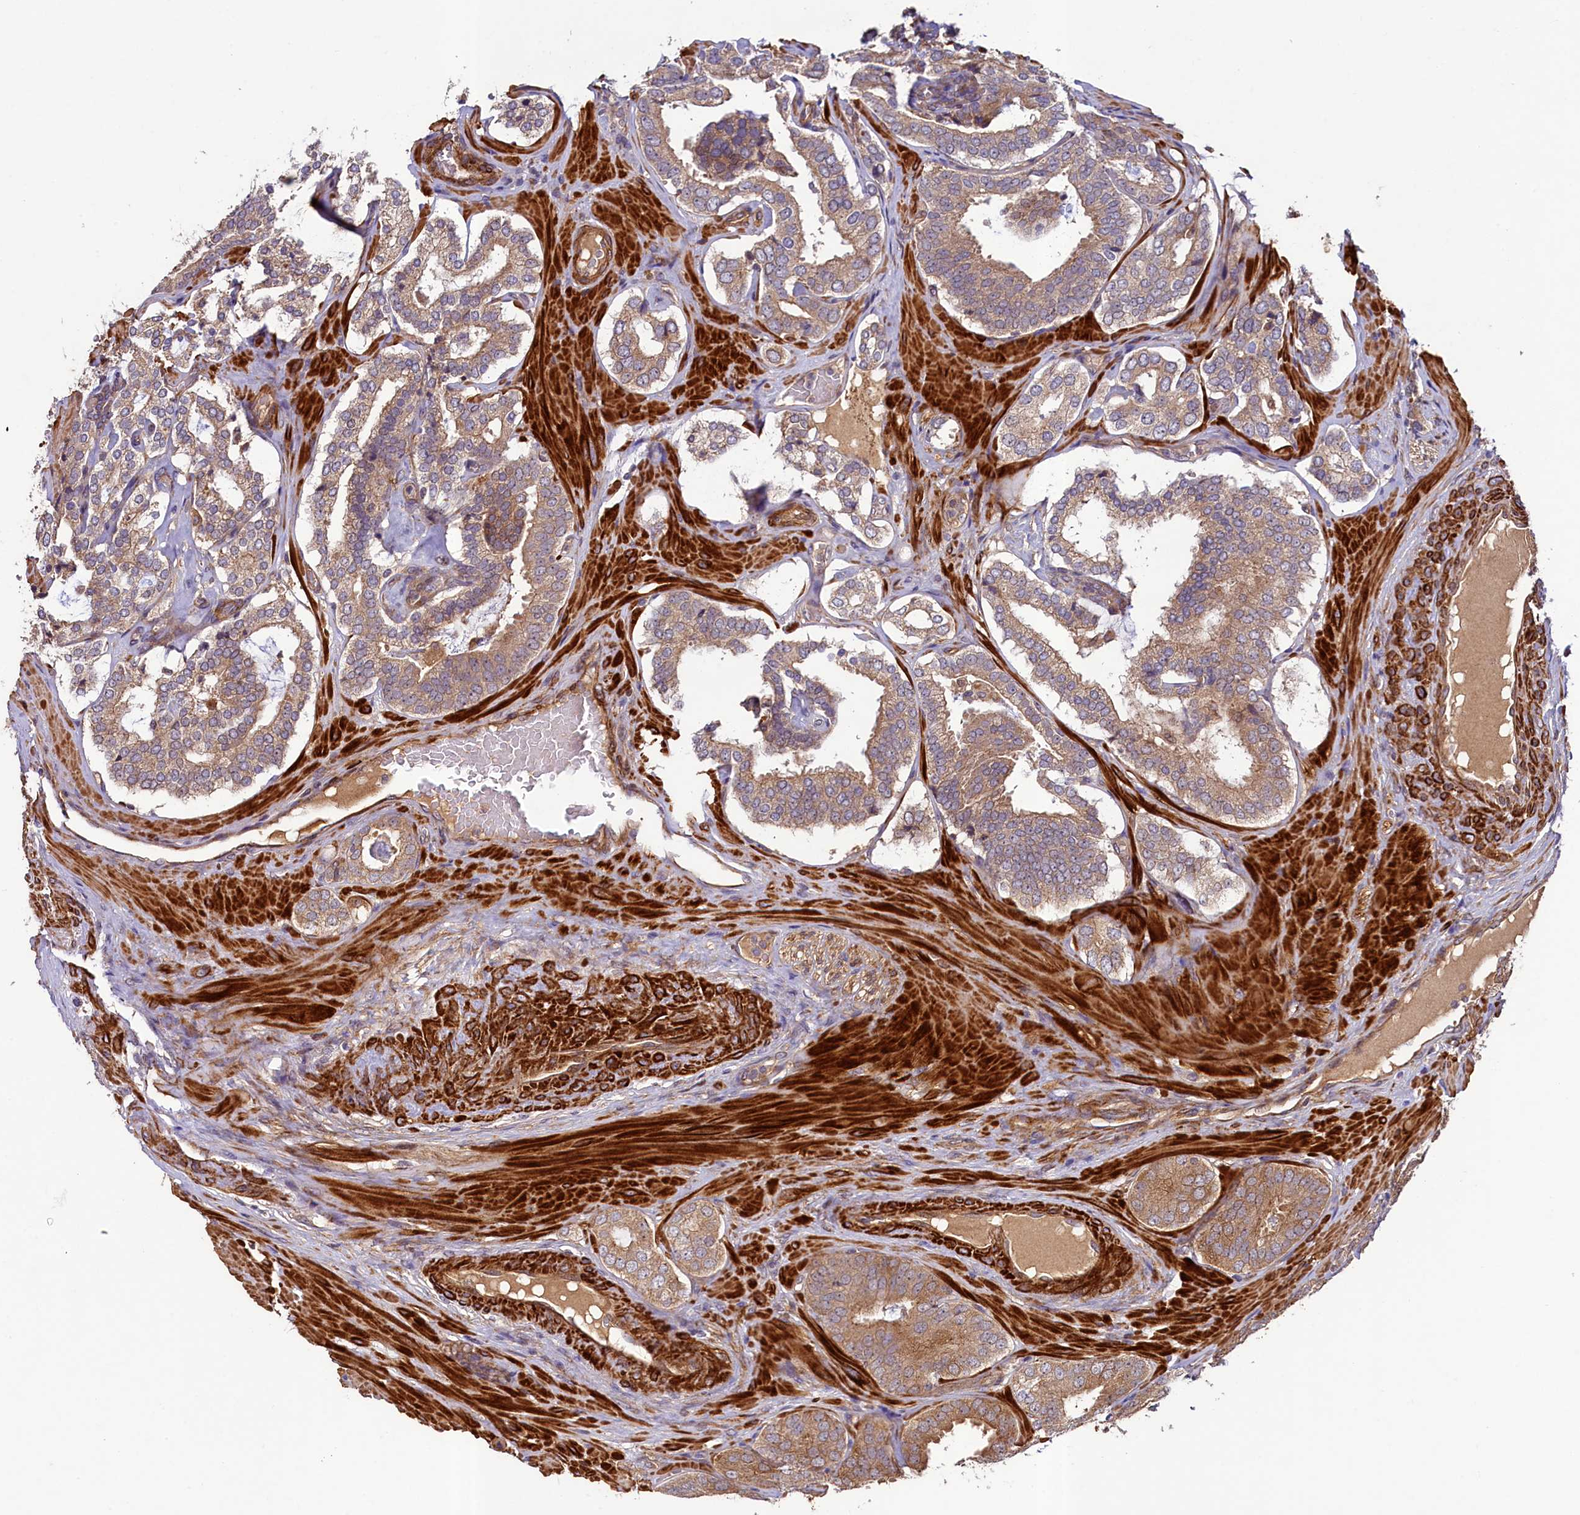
{"staining": {"intensity": "moderate", "quantity": ">75%", "location": "cytoplasmic/membranous"}, "tissue": "prostate cancer", "cell_type": "Tumor cells", "image_type": "cancer", "snomed": [{"axis": "morphology", "description": "Adenocarcinoma, High grade"}, {"axis": "topography", "description": "Prostate"}], "caption": "An immunohistochemistry (IHC) histopathology image of neoplastic tissue is shown. Protein staining in brown labels moderate cytoplasmic/membranous positivity in adenocarcinoma (high-grade) (prostate) within tumor cells. (DAB = brown stain, brightfield microscopy at high magnification).", "gene": "CCDC102A", "patient": {"sex": "male", "age": 63}}